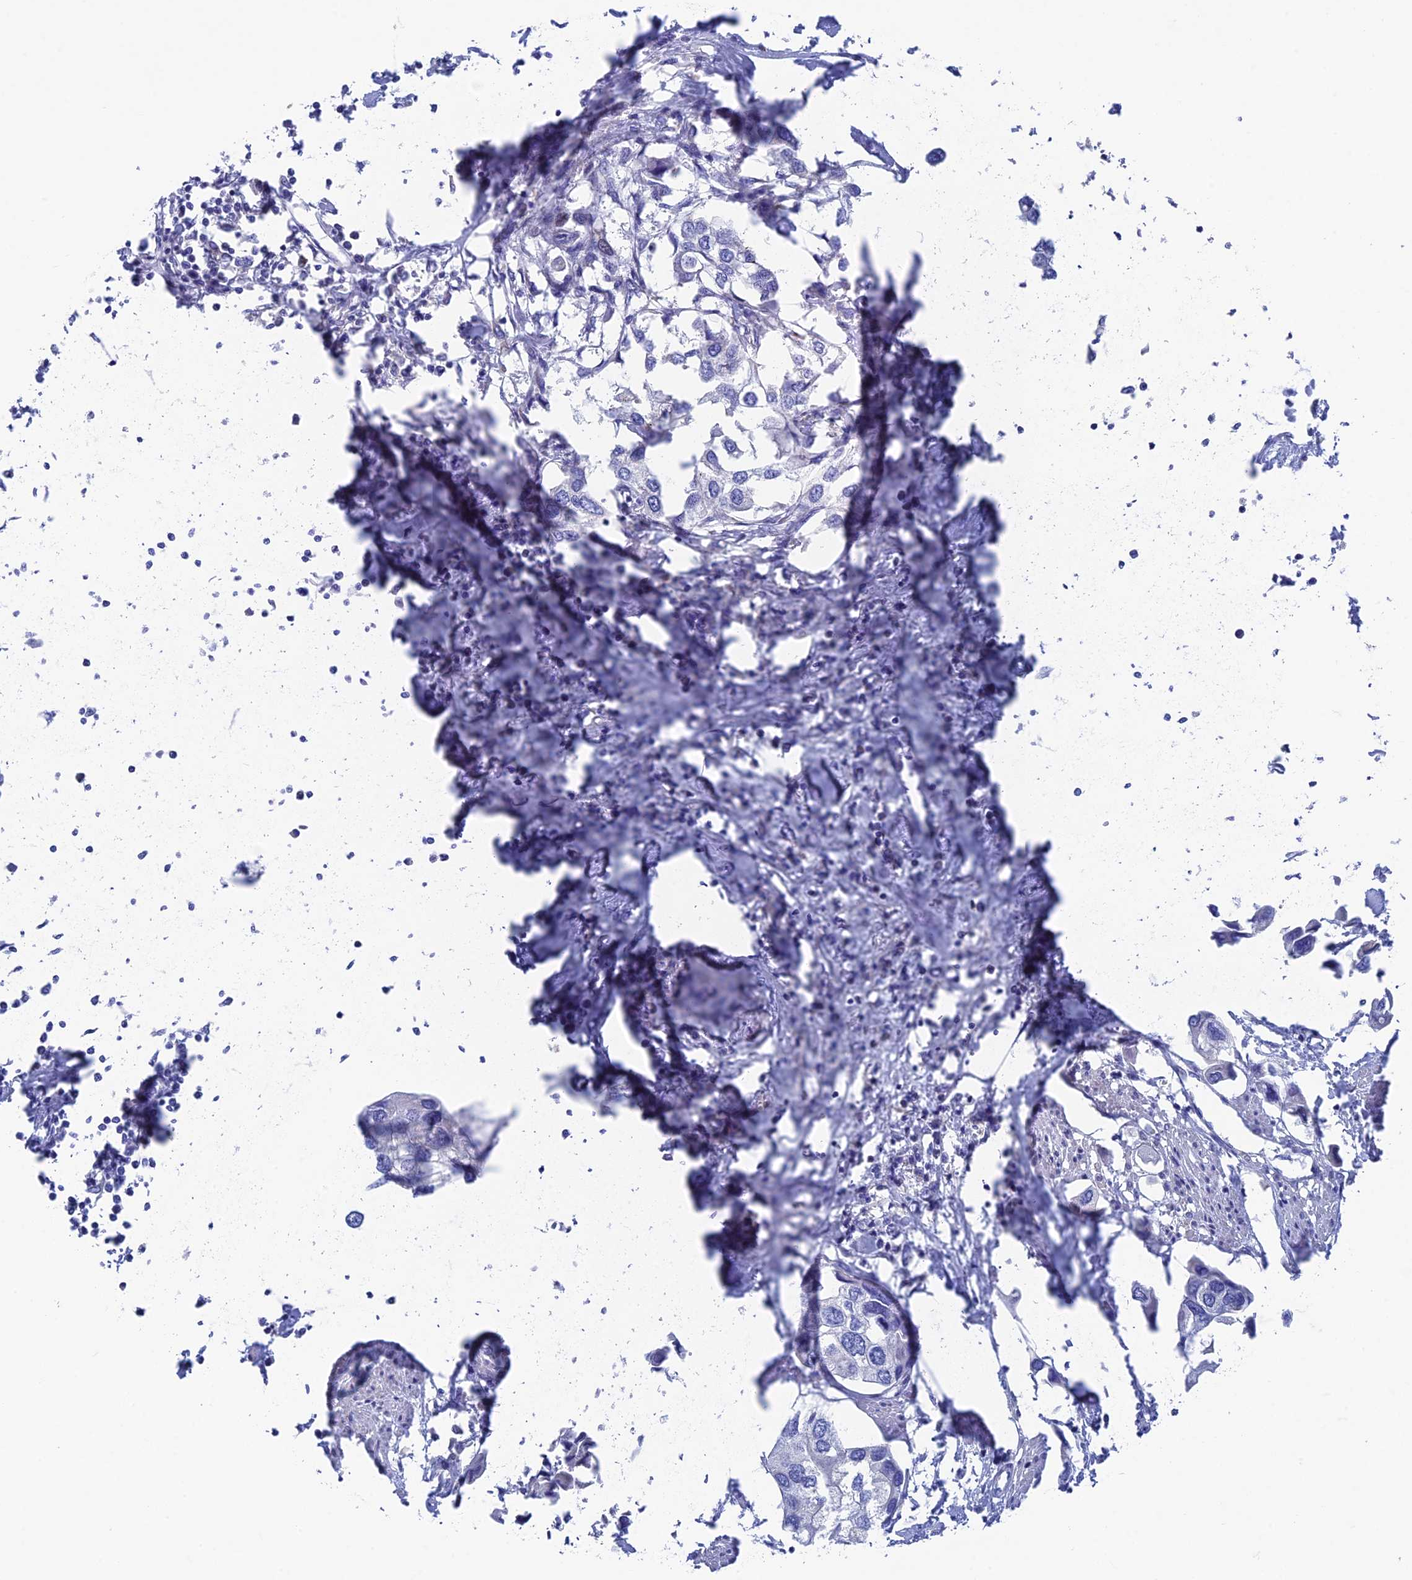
{"staining": {"intensity": "negative", "quantity": "none", "location": "none"}, "tissue": "urothelial cancer", "cell_type": "Tumor cells", "image_type": "cancer", "snomed": [{"axis": "morphology", "description": "Urothelial carcinoma, High grade"}, {"axis": "topography", "description": "Urinary bladder"}], "caption": "This is an IHC photomicrograph of urothelial carcinoma (high-grade). There is no staining in tumor cells.", "gene": "AK4", "patient": {"sex": "male", "age": 64}}